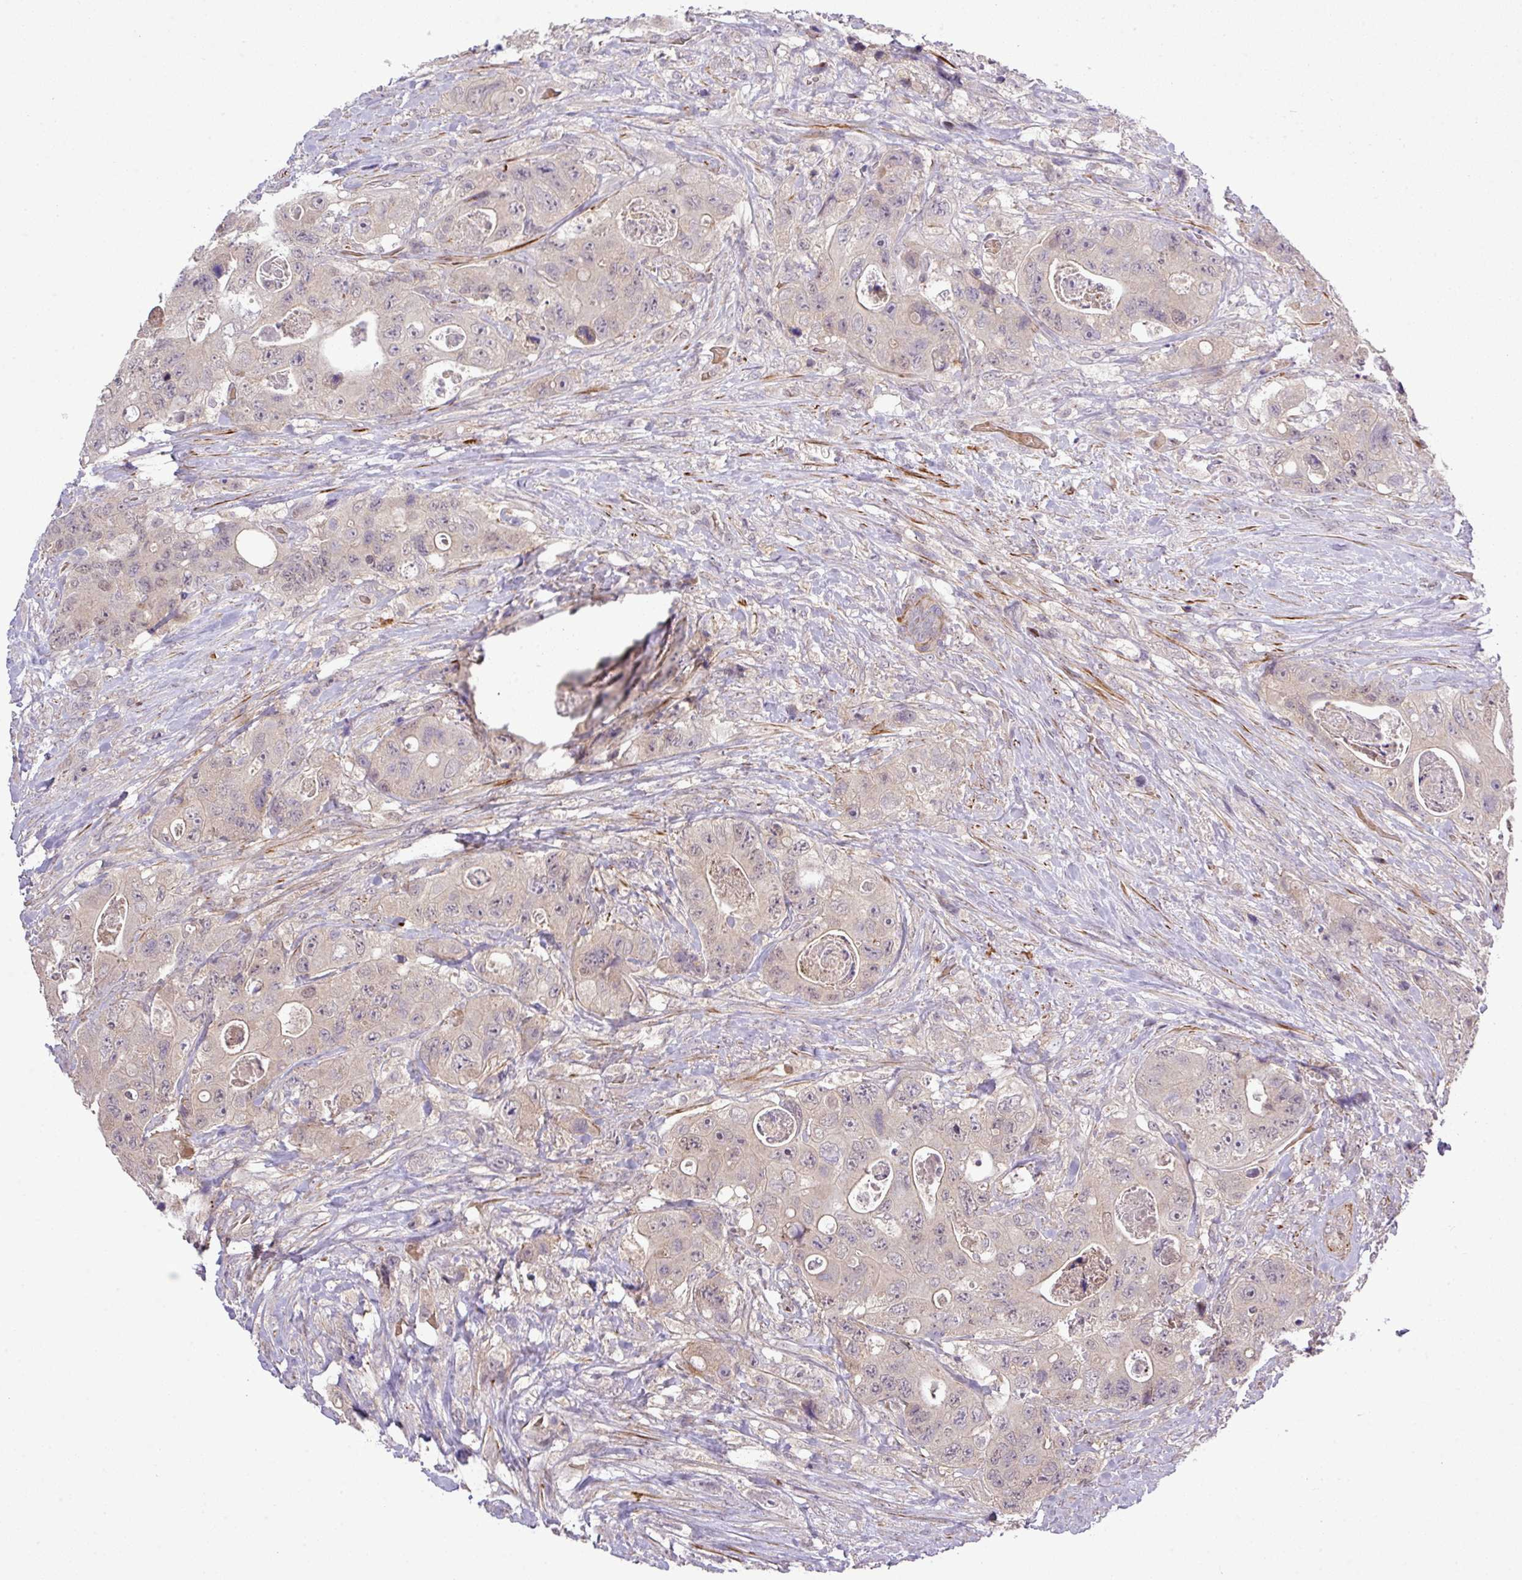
{"staining": {"intensity": "negative", "quantity": "none", "location": "none"}, "tissue": "colorectal cancer", "cell_type": "Tumor cells", "image_type": "cancer", "snomed": [{"axis": "morphology", "description": "Adenocarcinoma, NOS"}, {"axis": "topography", "description": "Colon"}], "caption": "Tumor cells are negative for protein expression in human colorectal cancer (adenocarcinoma).", "gene": "TPRA1", "patient": {"sex": "female", "age": 46}}